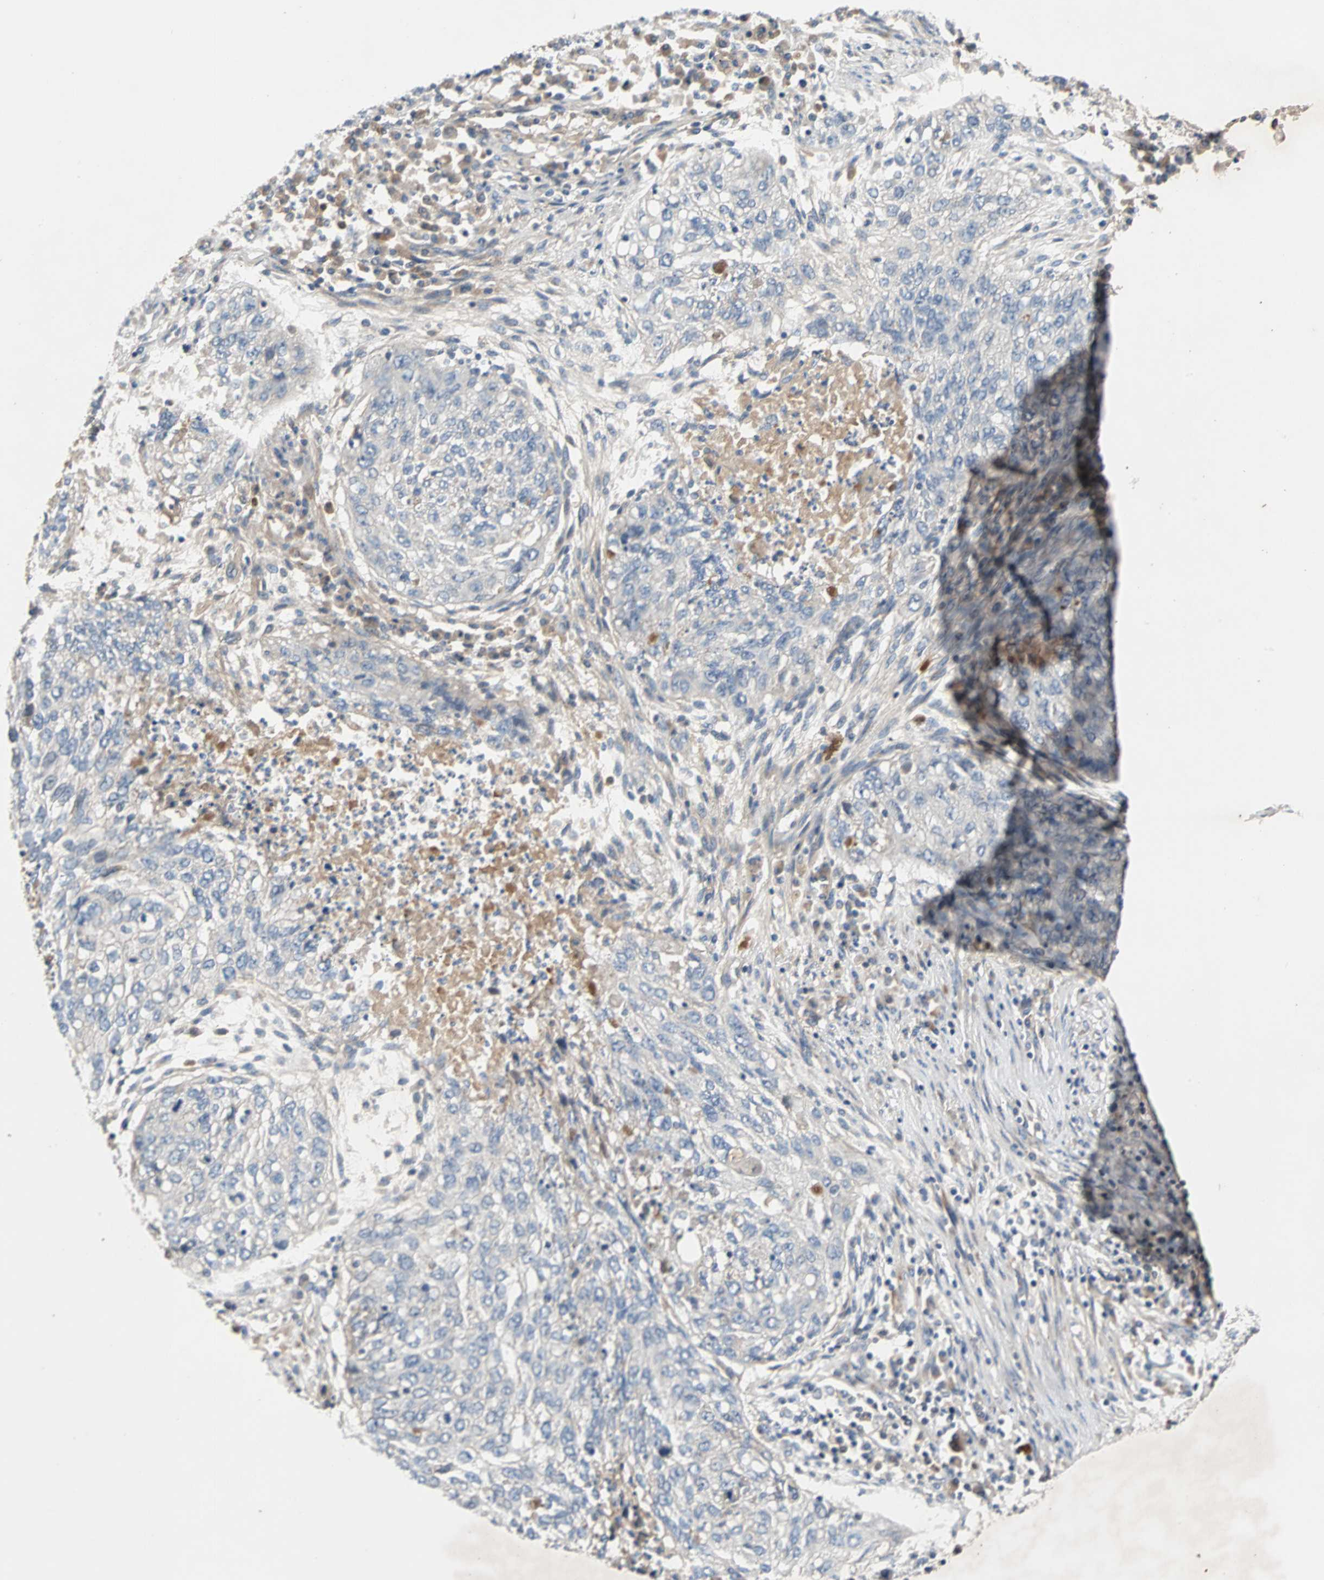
{"staining": {"intensity": "negative", "quantity": "none", "location": "none"}, "tissue": "lung cancer", "cell_type": "Tumor cells", "image_type": "cancer", "snomed": [{"axis": "morphology", "description": "Squamous cell carcinoma, NOS"}, {"axis": "topography", "description": "Lung"}], "caption": "Immunohistochemistry of human squamous cell carcinoma (lung) reveals no expression in tumor cells.", "gene": "MAP4K1", "patient": {"sex": "female", "age": 63}}